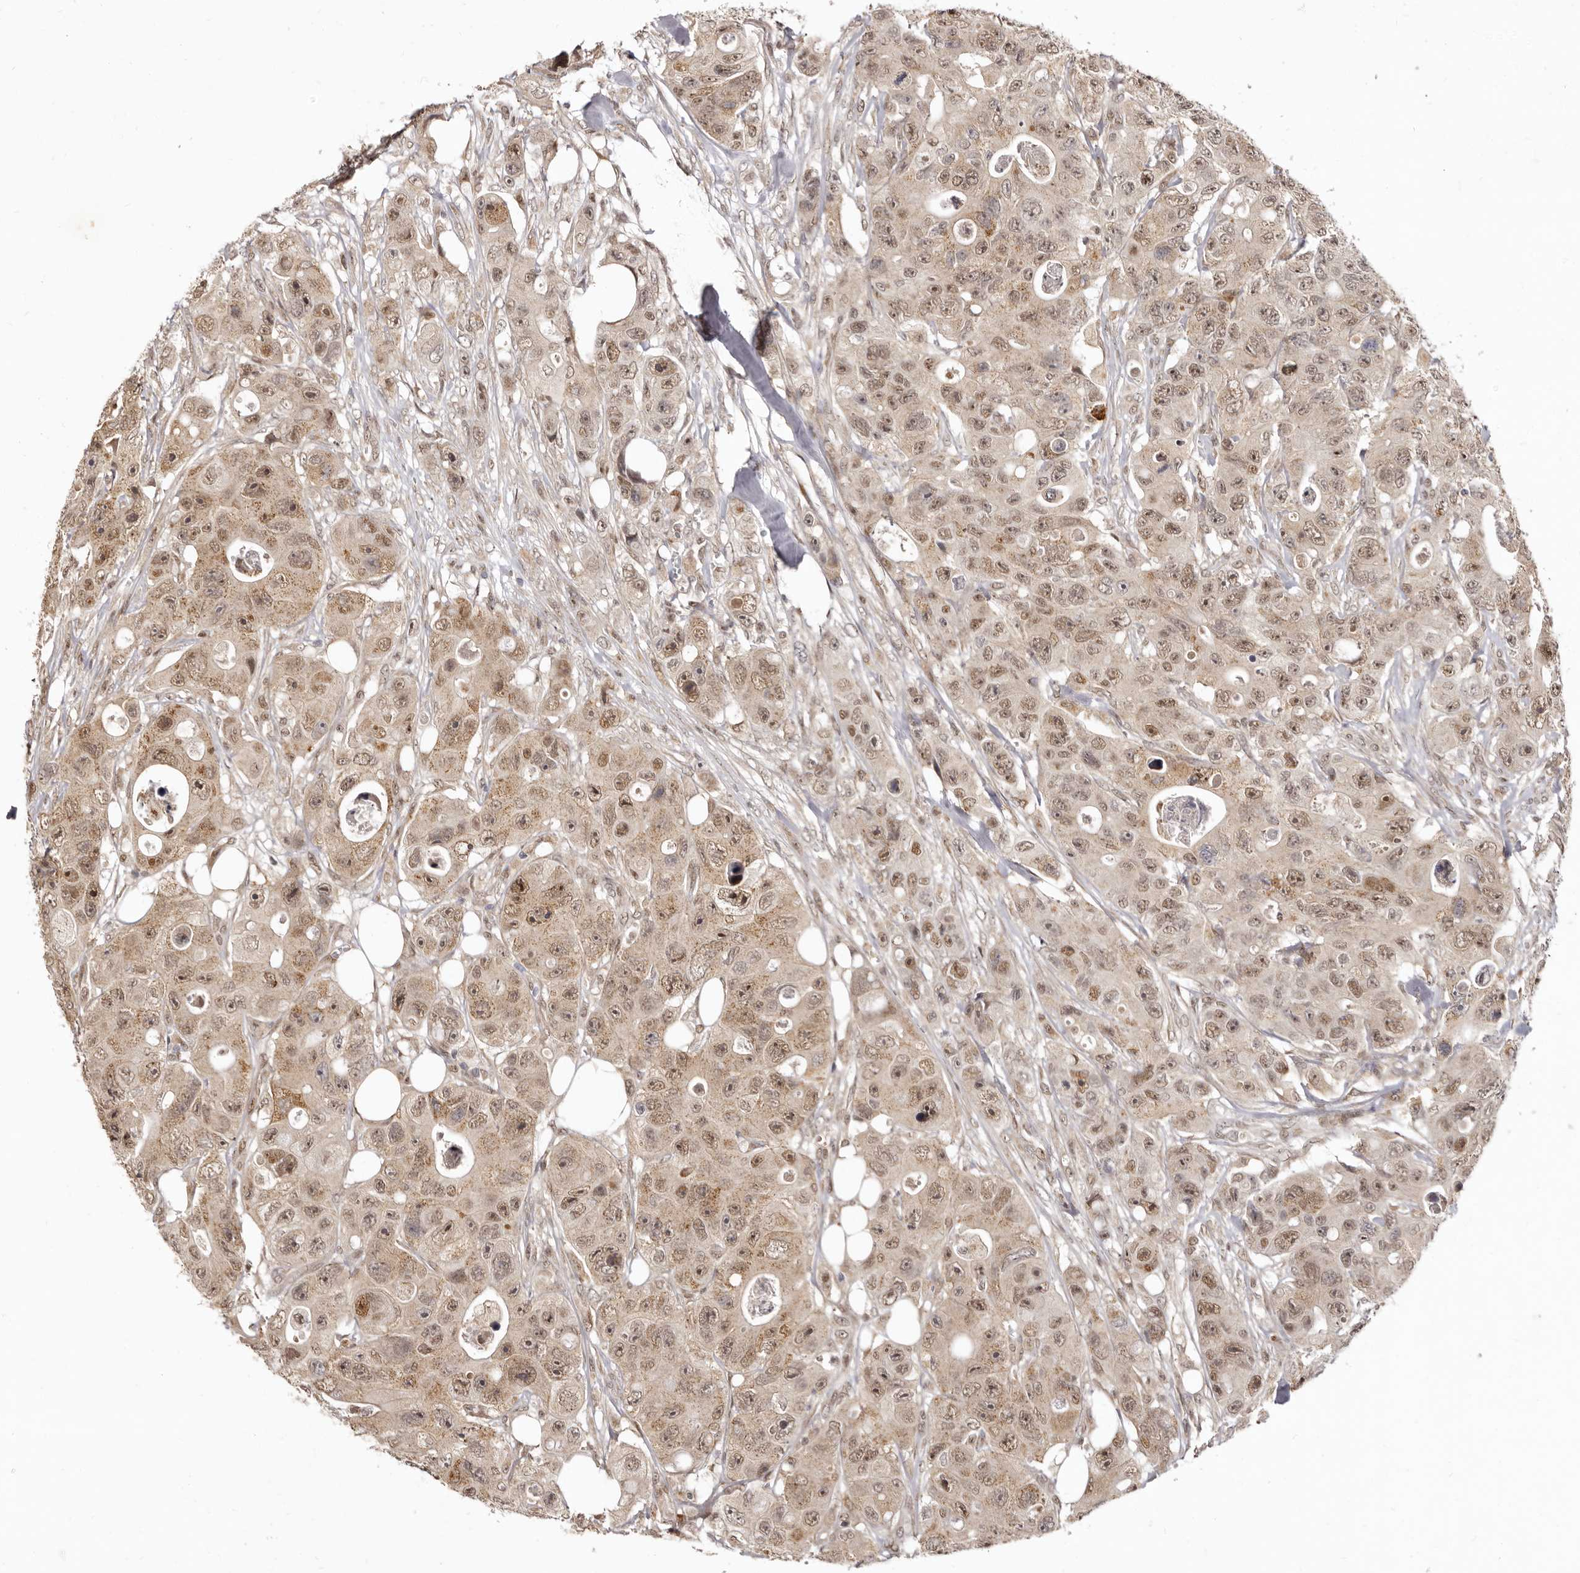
{"staining": {"intensity": "moderate", "quantity": ">75%", "location": "cytoplasmic/membranous,nuclear"}, "tissue": "colorectal cancer", "cell_type": "Tumor cells", "image_type": "cancer", "snomed": [{"axis": "morphology", "description": "Adenocarcinoma, NOS"}, {"axis": "topography", "description": "Colon"}], "caption": "Immunohistochemistry (IHC) staining of colorectal adenocarcinoma, which shows medium levels of moderate cytoplasmic/membranous and nuclear staining in about >75% of tumor cells indicating moderate cytoplasmic/membranous and nuclear protein staining. The staining was performed using DAB (brown) for protein detection and nuclei were counterstained in hematoxylin (blue).", "gene": "ZNF326", "patient": {"sex": "female", "age": 46}}